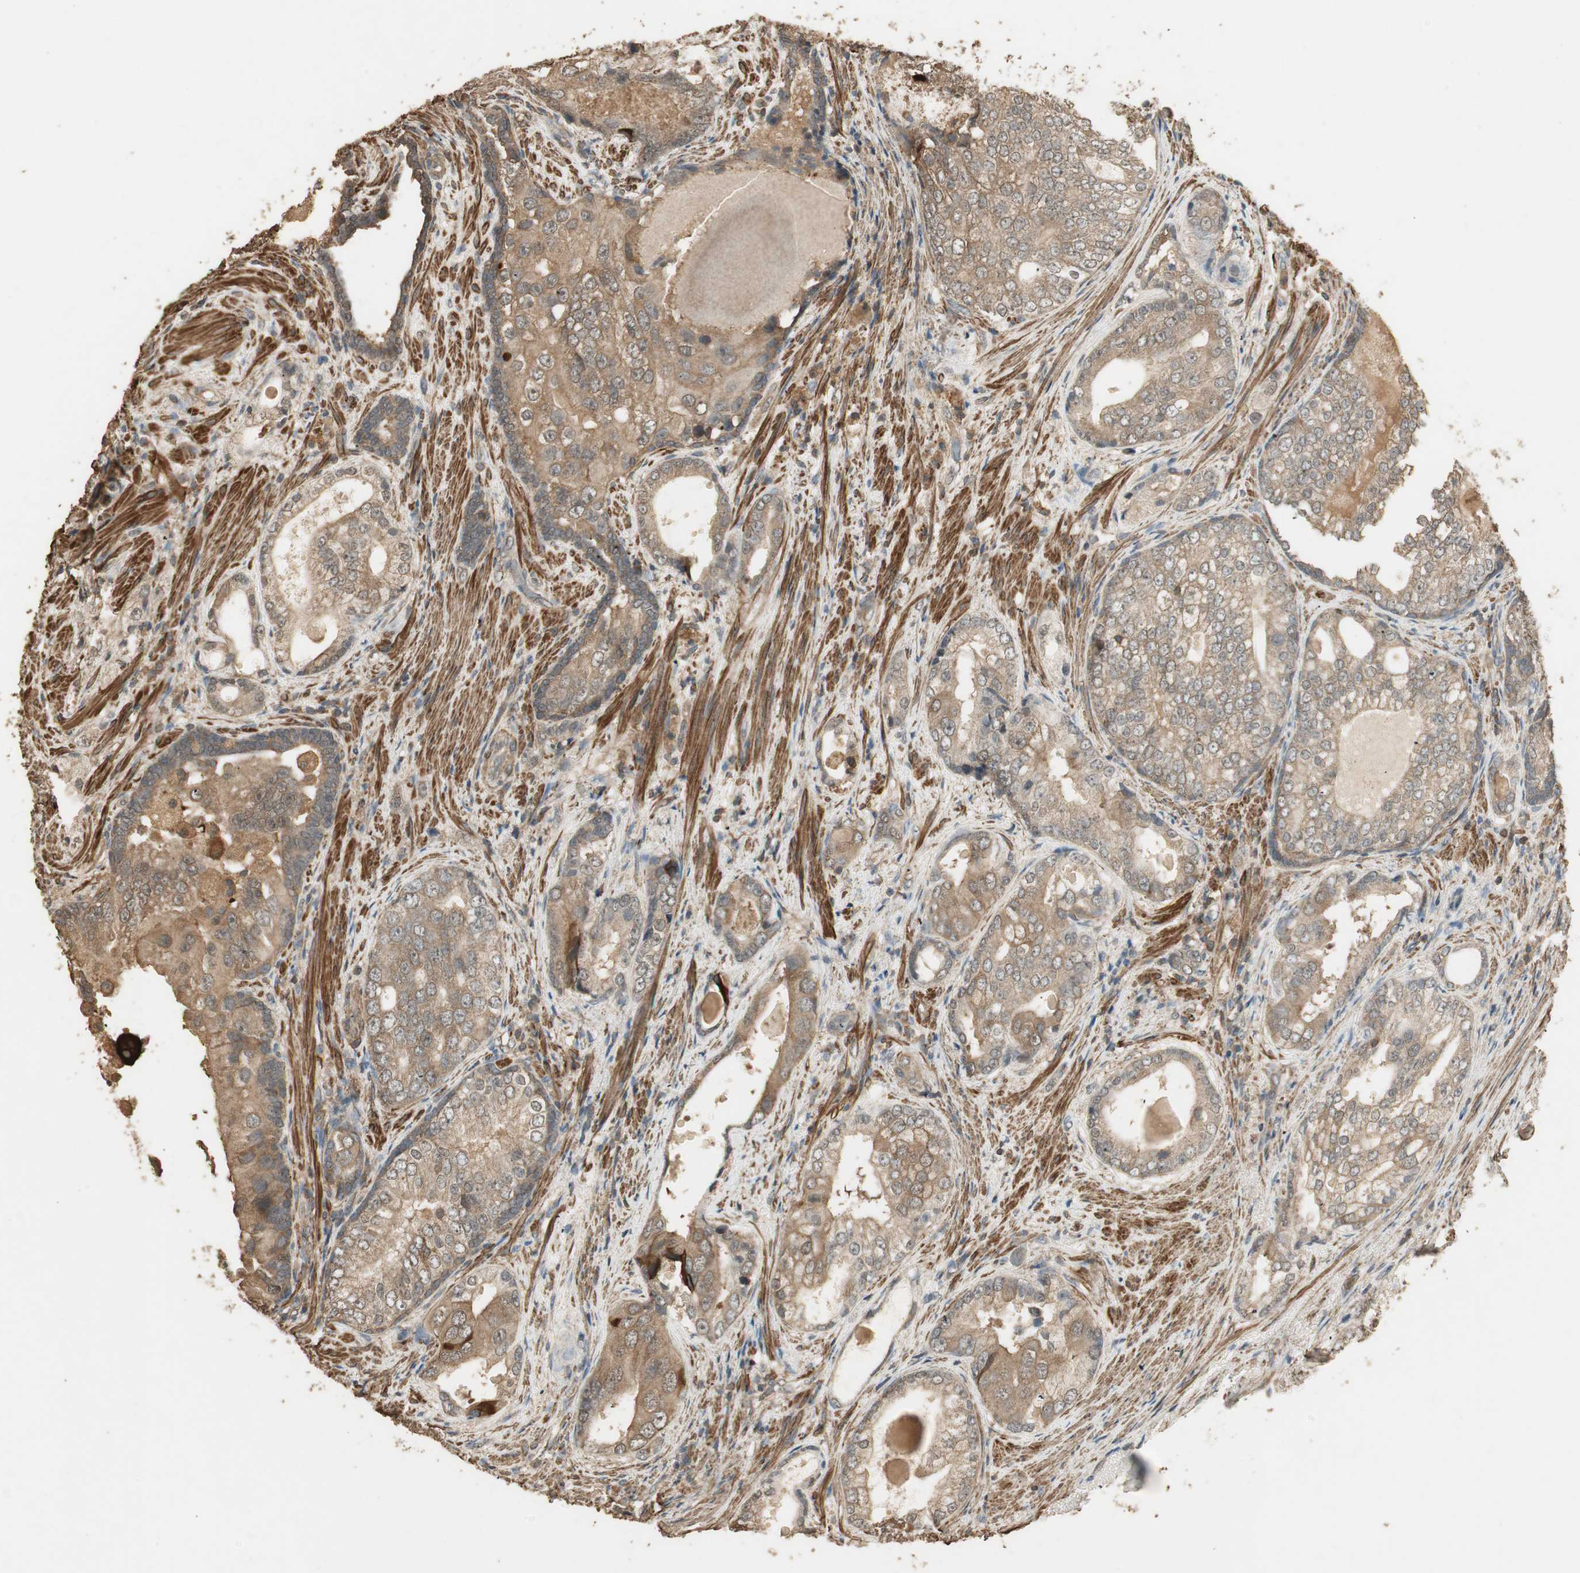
{"staining": {"intensity": "moderate", "quantity": ">75%", "location": "cytoplasmic/membranous"}, "tissue": "prostate cancer", "cell_type": "Tumor cells", "image_type": "cancer", "snomed": [{"axis": "morphology", "description": "Adenocarcinoma, High grade"}, {"axis": "topography", "description": "Prostate"}], "caption": "Prostate cancer stained with a protein marker exhibits moderate staining in tumor cells.", "gene": "USP2", "patient": {"sex": "male", "age": 66}}